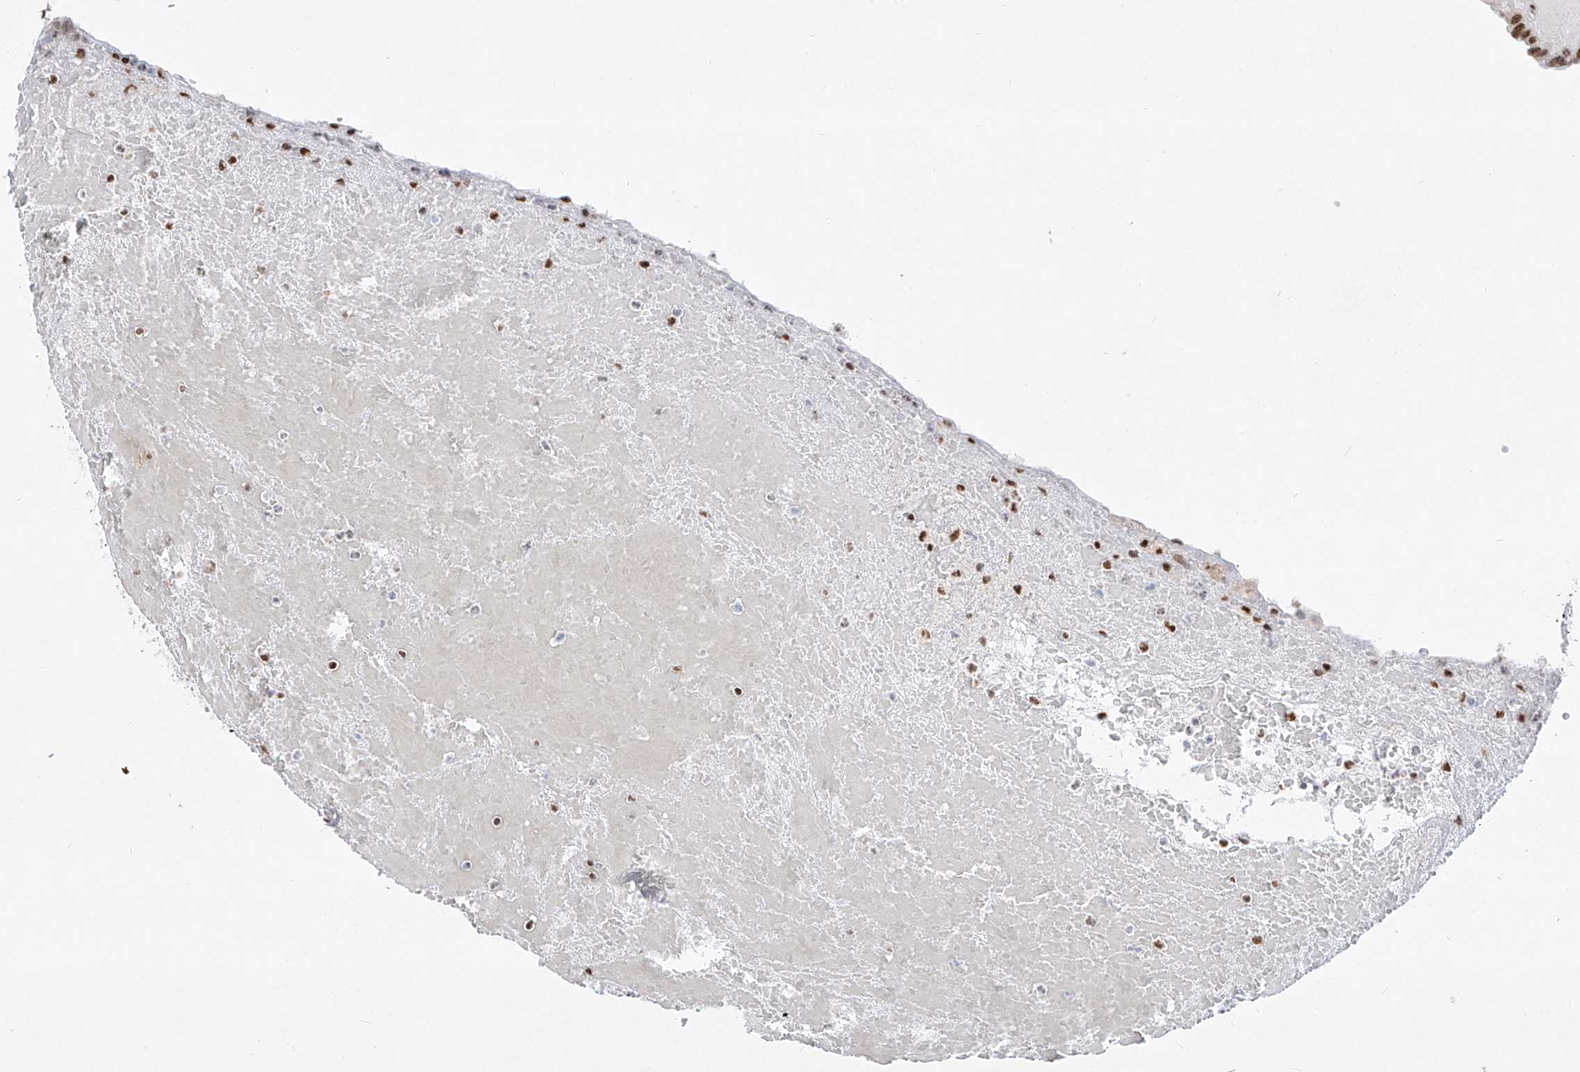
{"staining": {"intensity": "moderate", "quantity": ">75%", "location": "nuclear"}, "tissue": "thyroid cancer", "cell_type": "Tumor cells", "image_type": "cancer", "snomed": [{"axis": "morphology", "description": "Papillary adenocarcinoma, NOS"}, {"axis": "topography", "description": "Thyroid gland"}], "caption": "Human papillary adenocarcinoma (thyroid) stained for a protein (brown) reveals moderate nuclear positive positivity in approximately >75% of tumor cells.", "gene": "TAF4", "patient": {"sex": "male", "age": 77}}